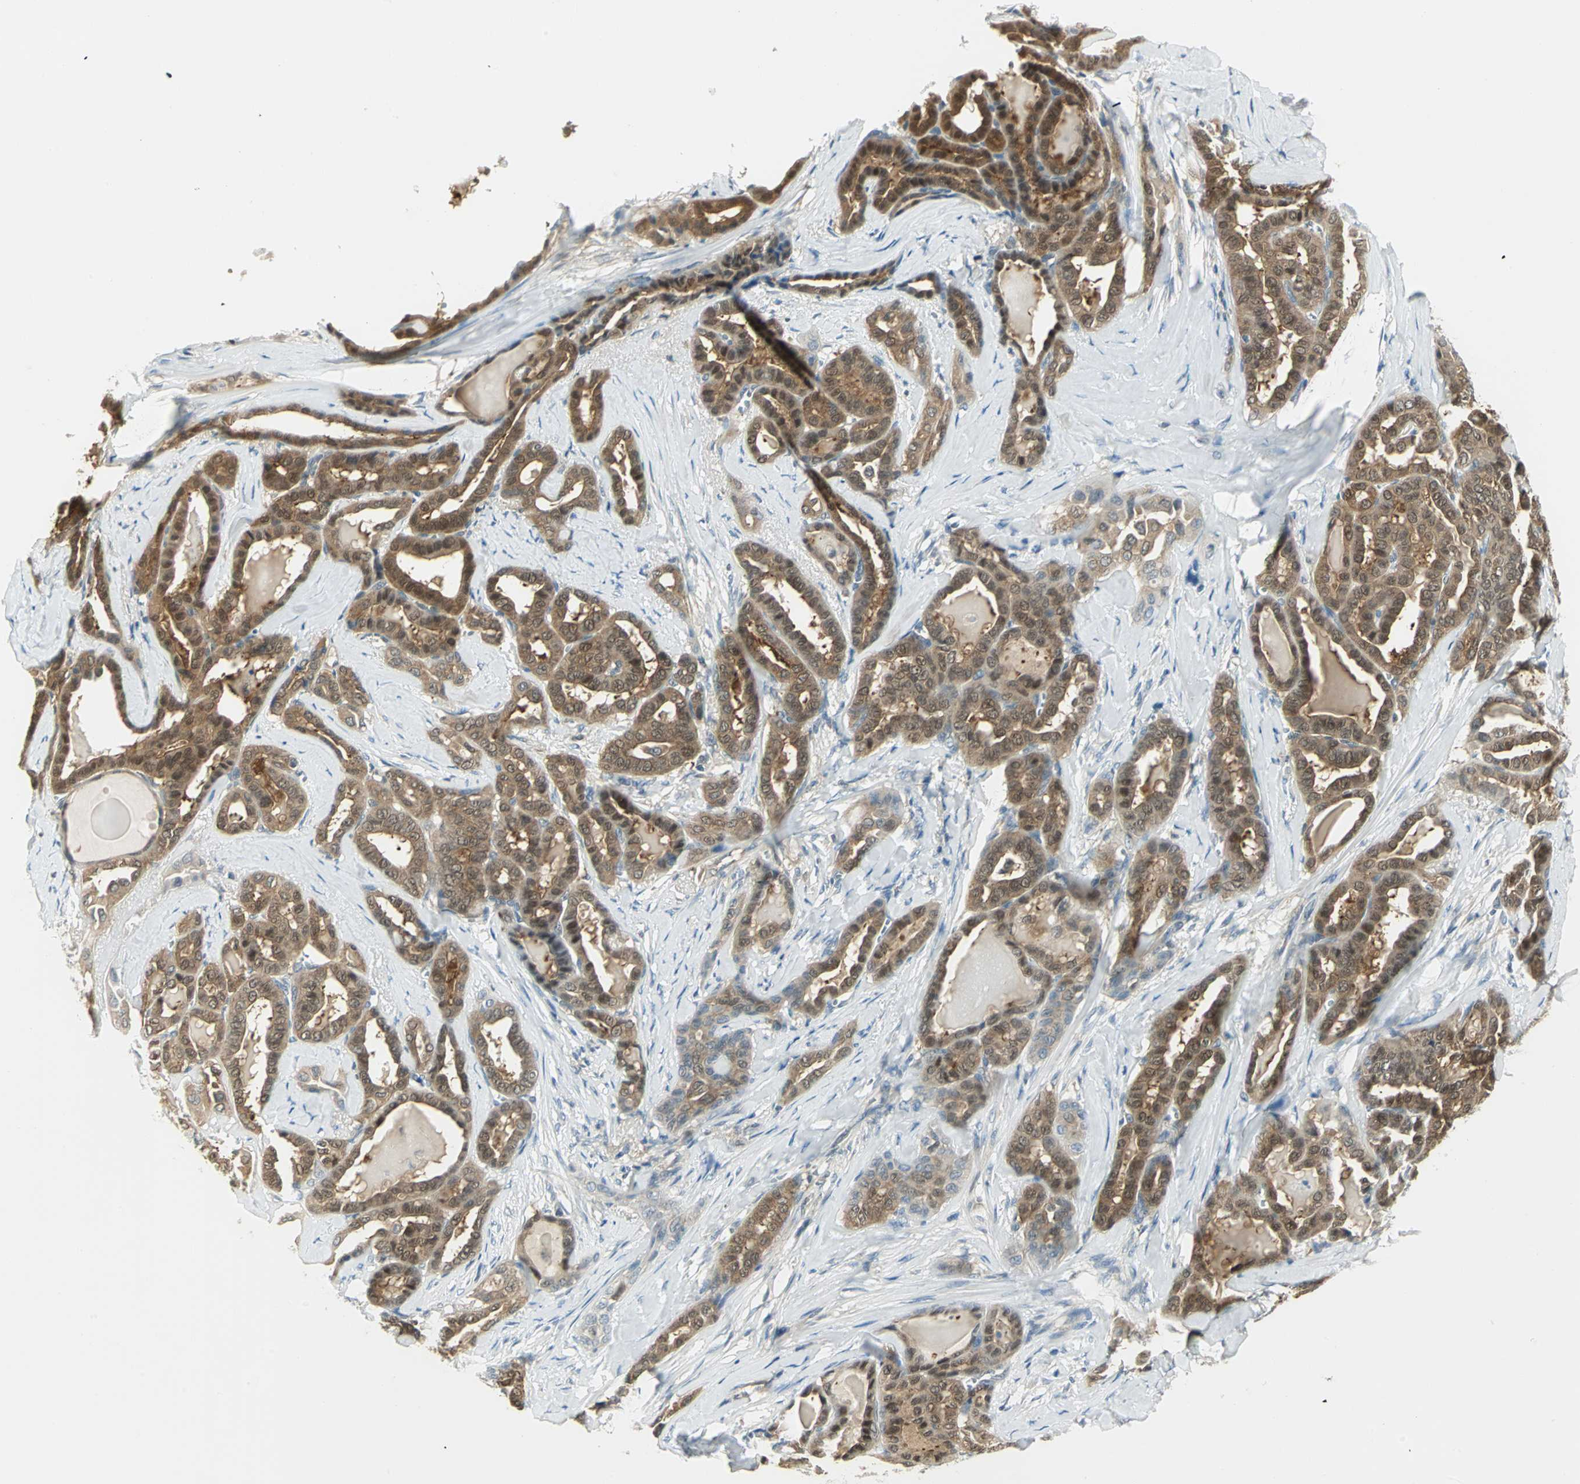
{"staining": {"intensity": "moderate", "quantity": ">75%", "location": "cytoplasmic/membranous,nuclear"}, "tissue": "thyroid cancer", "cell_type": "Tumor cells", "image_type": "cancer", "snomed": [{"axis": "morphology", "description": "Carcinoma, NOS"}, {"axis": "topography", "description": "Thyroid gland"}], "caption": "Protein expression analysis of human carcinoma (thyroid) reveals moderate cytoplasmic/membranous and nuclear staining in about >75% of tumor cells. (brown staining indicates protein expression, while blue staining denotes nuclei).", "gene": "FYN", "patient": {"sex": "female", "age": 91}}